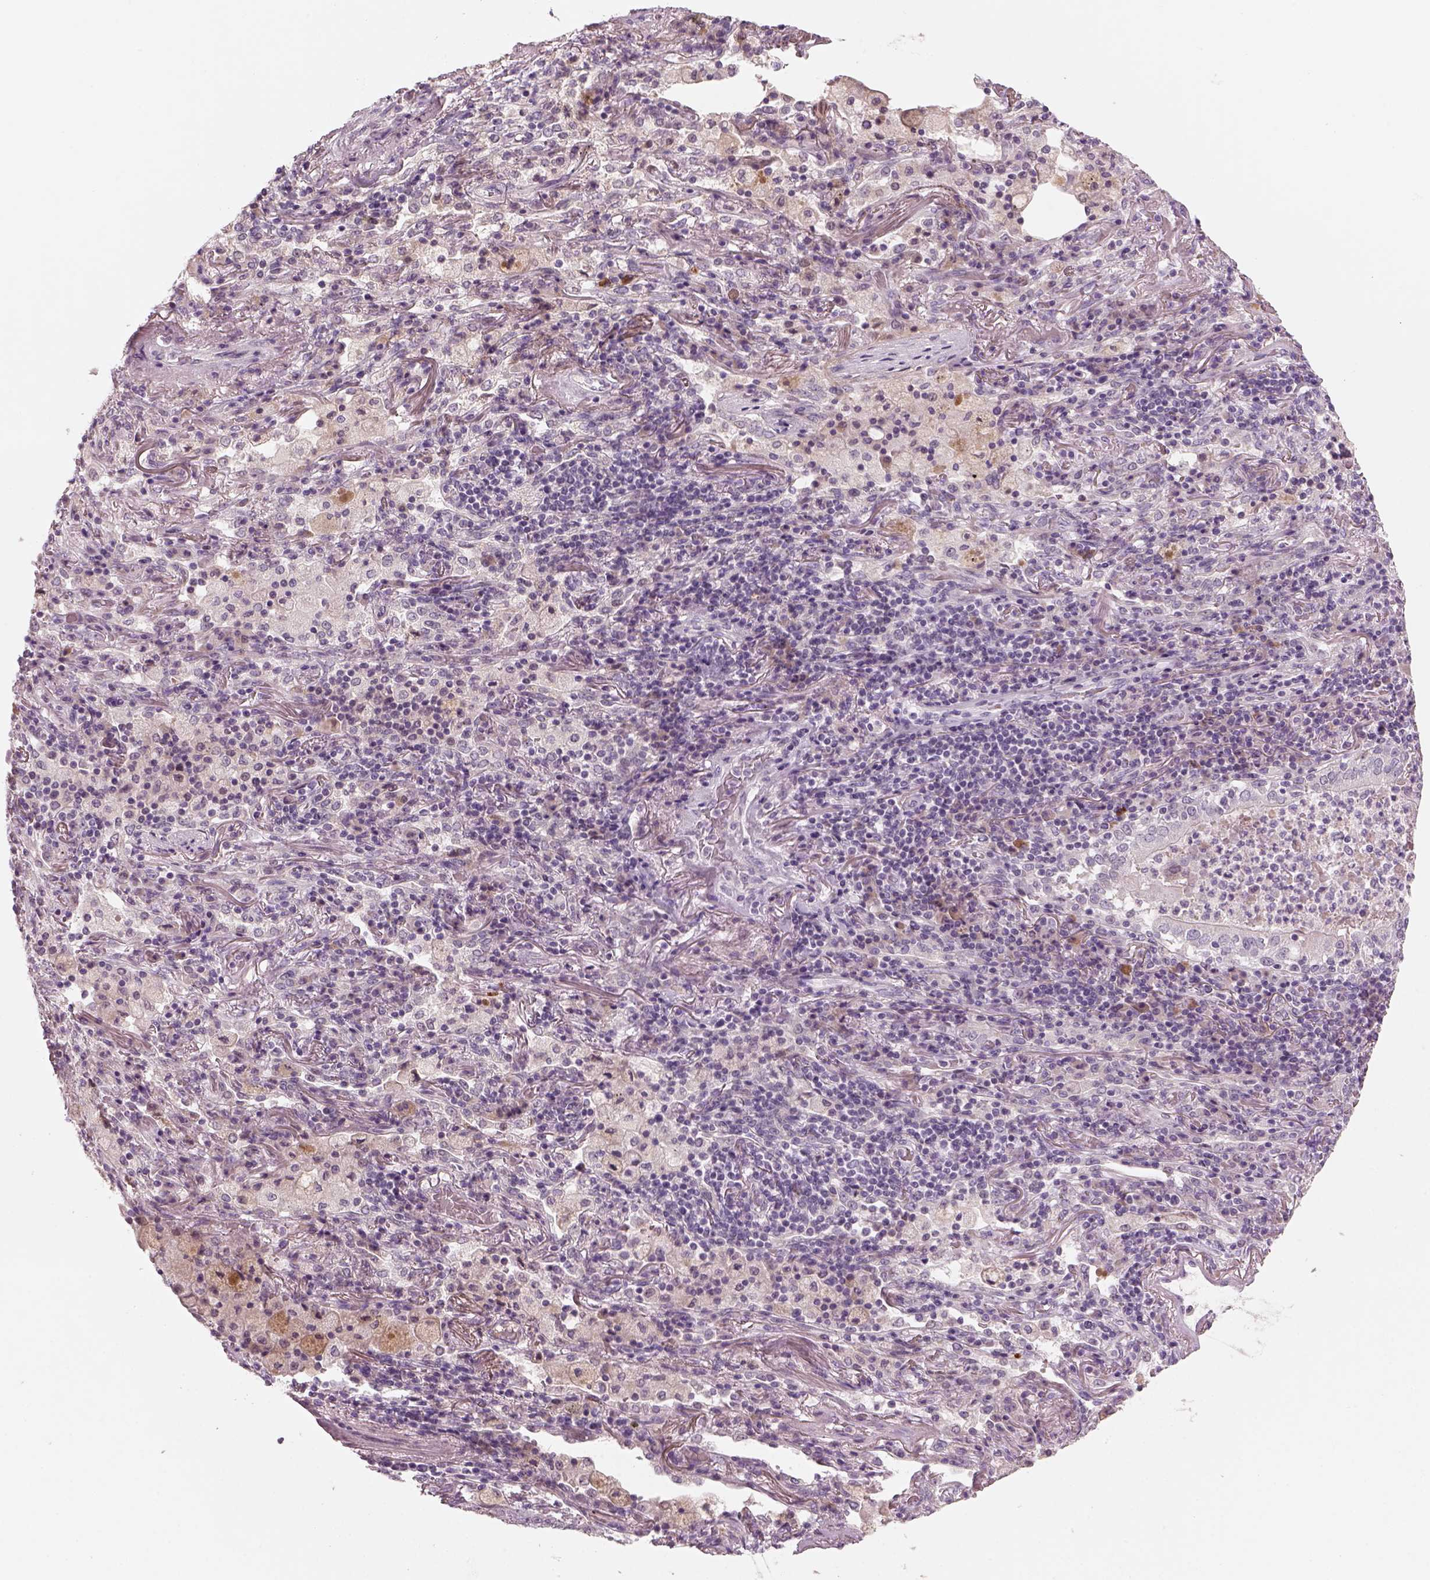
{"staining": {"intensity": "negative", "quantity": "none", "location": "none"}, "tissue": "lung cancer", "cell_type": "Tumor cells", "image_type": "cancer", "snomed": [{"axis": "morphology", "description": "Normal tissue, NOS"}, {"axis": "morphology", "description": "Squamous cell carcinoma, NOS"}, {"axis": "topography", "description": "Bronchus"}, {"axis": "topography", "description": "Lung"}], "caption": "This is a micrograph of immunohistochemistry staining of lung cancer (squamous cell carcinoma), which shows no positivity in tumor cells.", "gene": "PENK", "patient": {"sex": "male", "age": 64}}